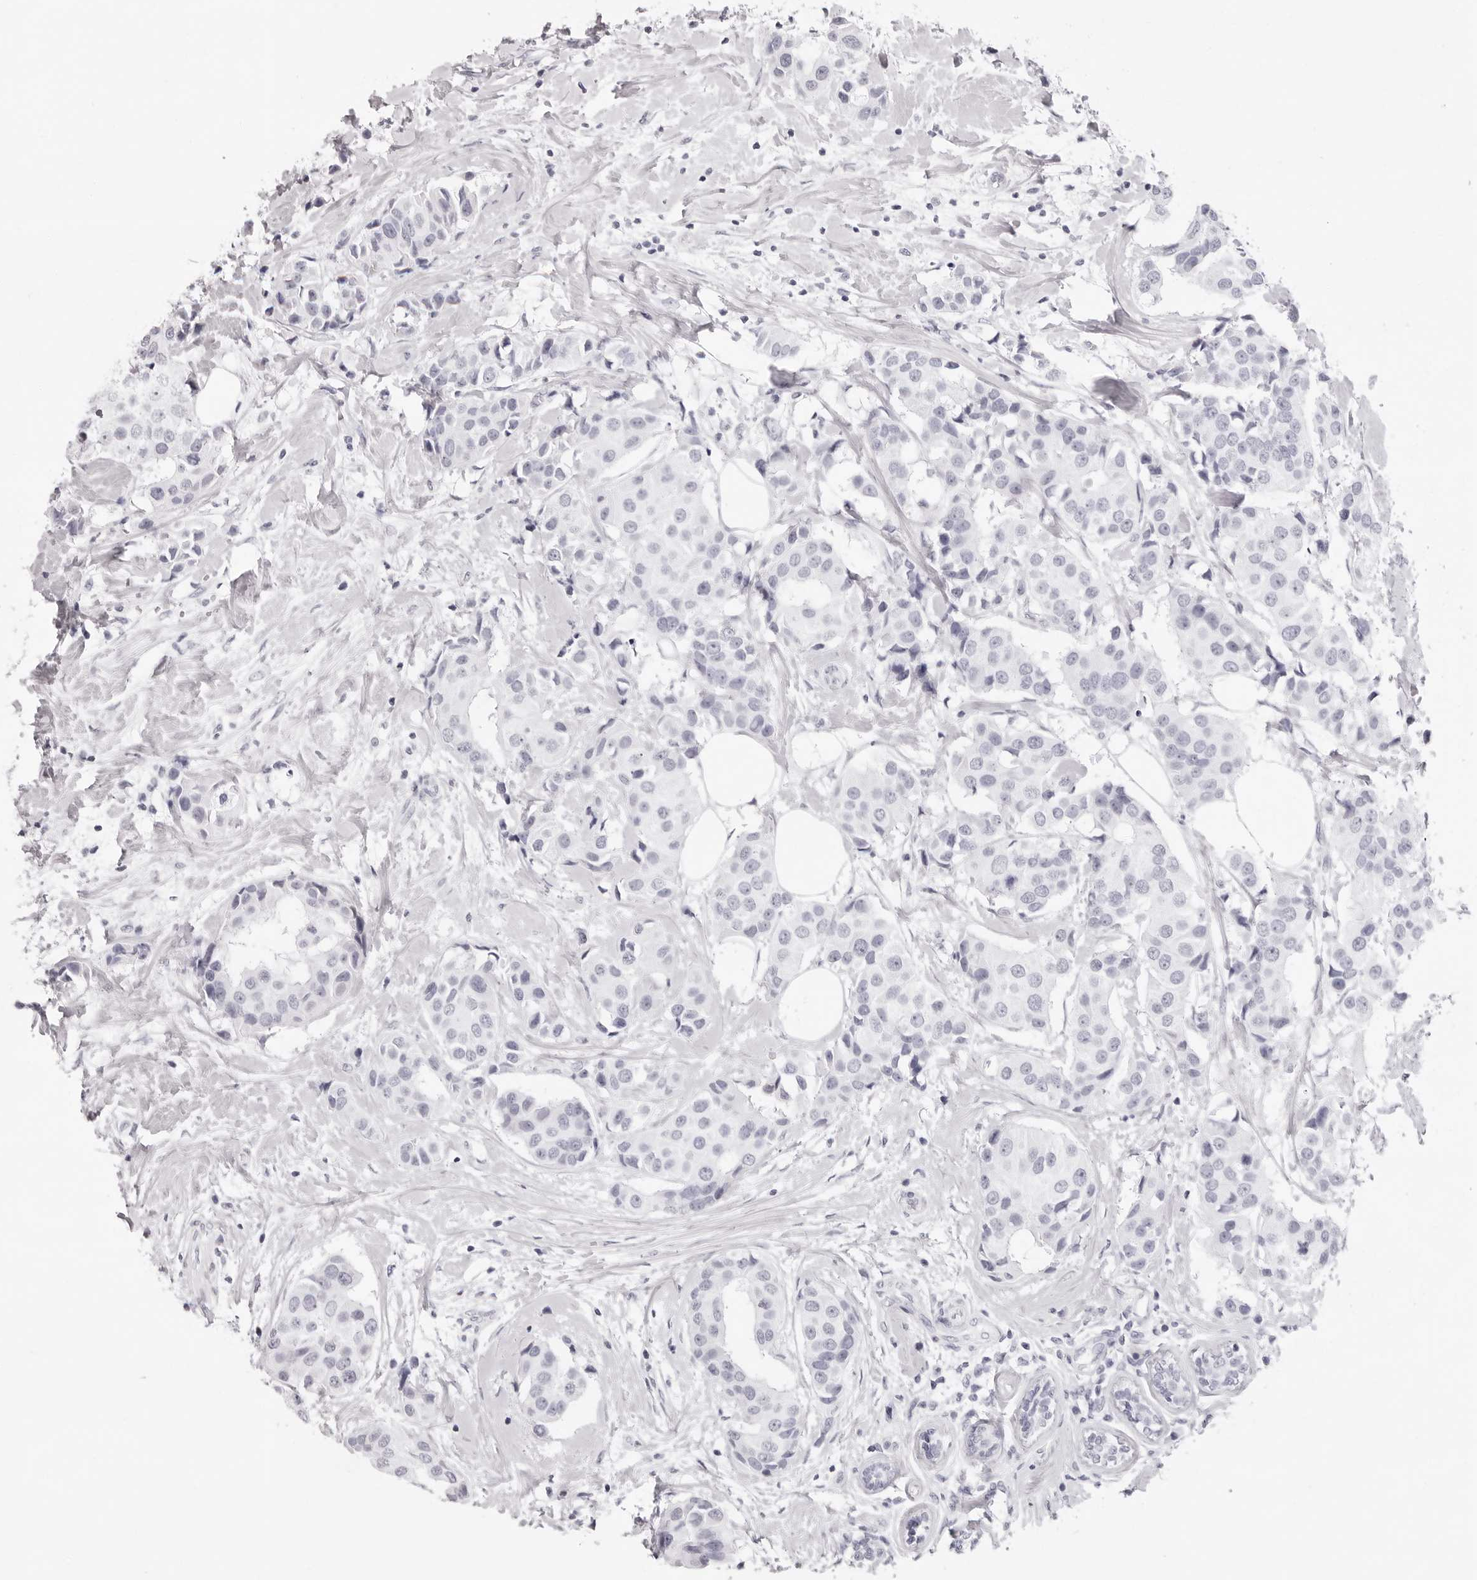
{"staining": {"intensity": "negative", "quantity": "none", "location": "none"}, "tissue": "breast cancer", "cell_type": "Tumor cells", "image_type": "cancer", "snomed": [{"axis": "morphology", "description": "Normal tissue, NOS"}, {"axis": "morphology", "description": "Duct carcinoma"}, {"axis": "topography", "description": "Breast"}], "caption": "Breast invasive ductal carcinoma was stained to show a protein in brown. There is no significant positivity in tumor cells. (DAB immunohistochemistry (IHC) visualized using brightfield microscopy, high magnification).", "gene": "SMIM2", "patient": {"sex": "female", "age": 39}}